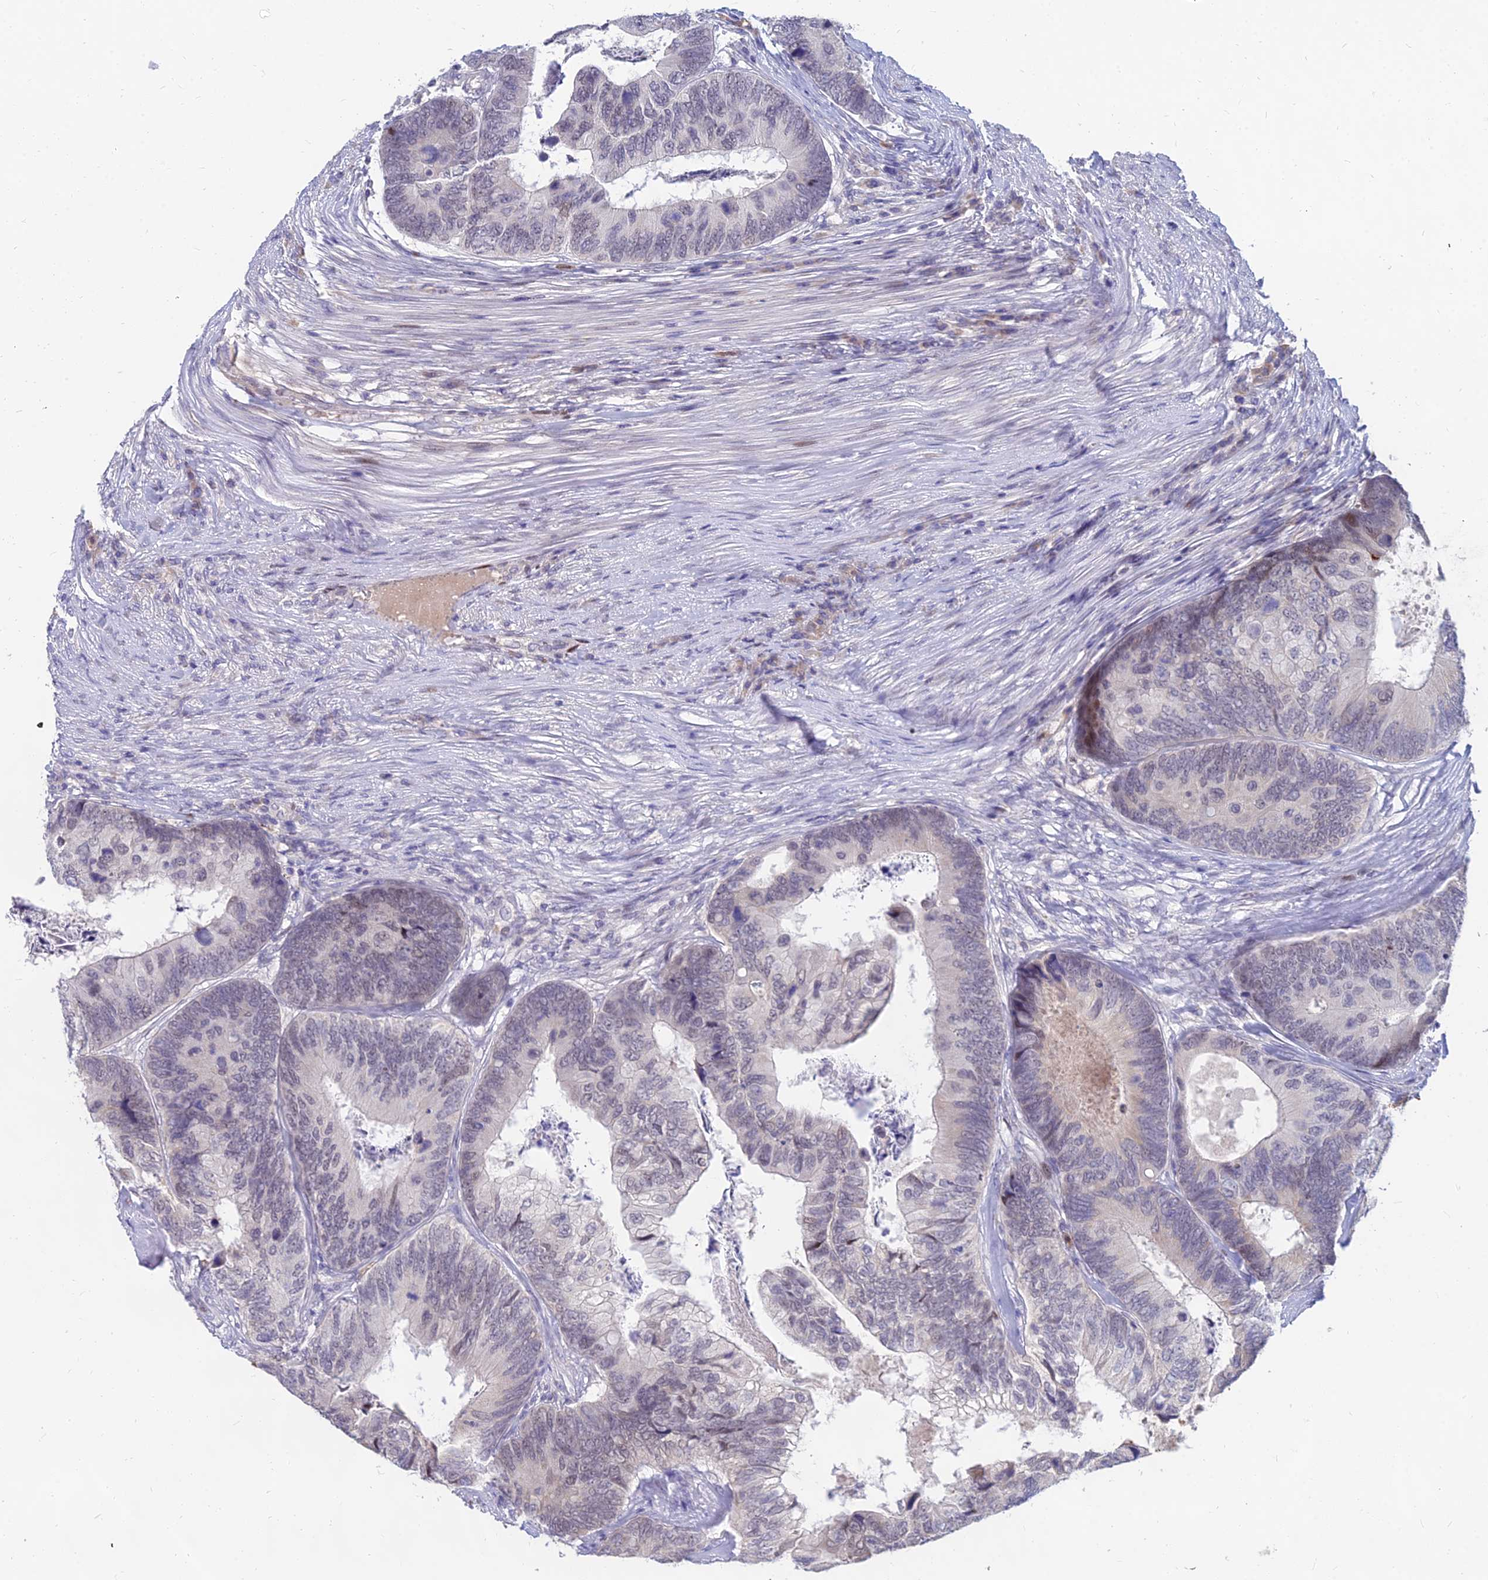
{"staining": {"intensity": "negative", "quantity": "none", "location": "none"}, "tissue": "colorectal cancer", "cell_type": "Tumor cells", "image_type": "cancer", "snomed": [{"axis": "morphology", "description": "Adenocarcinoma, NOS"}, {"axis": "topography", "description": "Colon"}], "caption": "DAB immunohistochemical staining of colorectal adenocarcinoma demonstrates no significant positivity in tumor cells.", "gene": "GOLGA6D", "patient": {"sex": "female", "age": 67}}